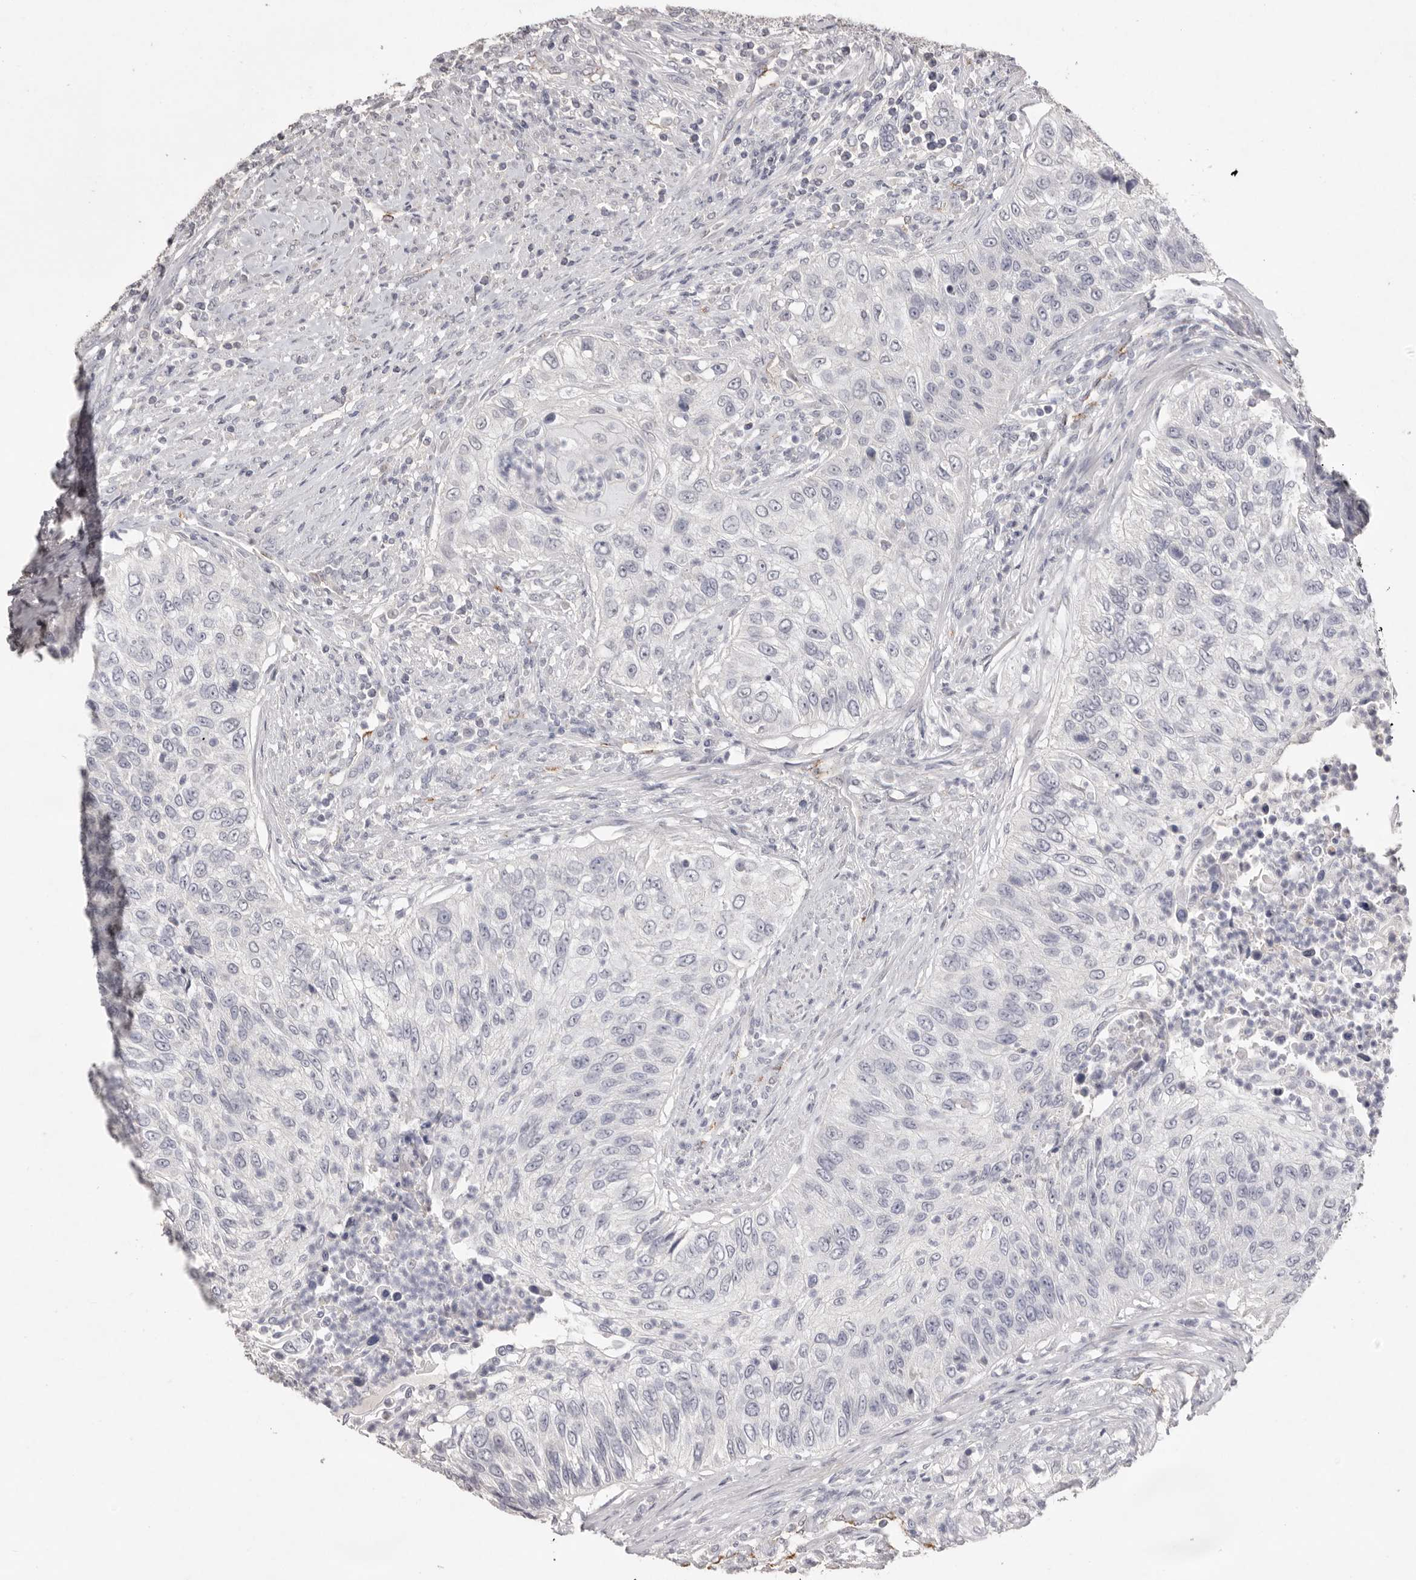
{"staining": {"intensity": "negative", "quantity": "none", "location": "none"}, "tissue": "urothelial cancer", "cell_type": "Tumor cells", "image_type": "cancer", "snomed": [{"axis": "morphology", "description": "Urothelial carcinoma, High grade"}, {"axis": "topography", "description": "Urinary bladder"}], "caption": "Human high-grade urothelial carcinoma stained for a protein using immunohistochemistry (IHC) demonstrates no expression in tumor cells.", "gene": "ZYG11B", "patient": {"sex": "female", "age": 60}}